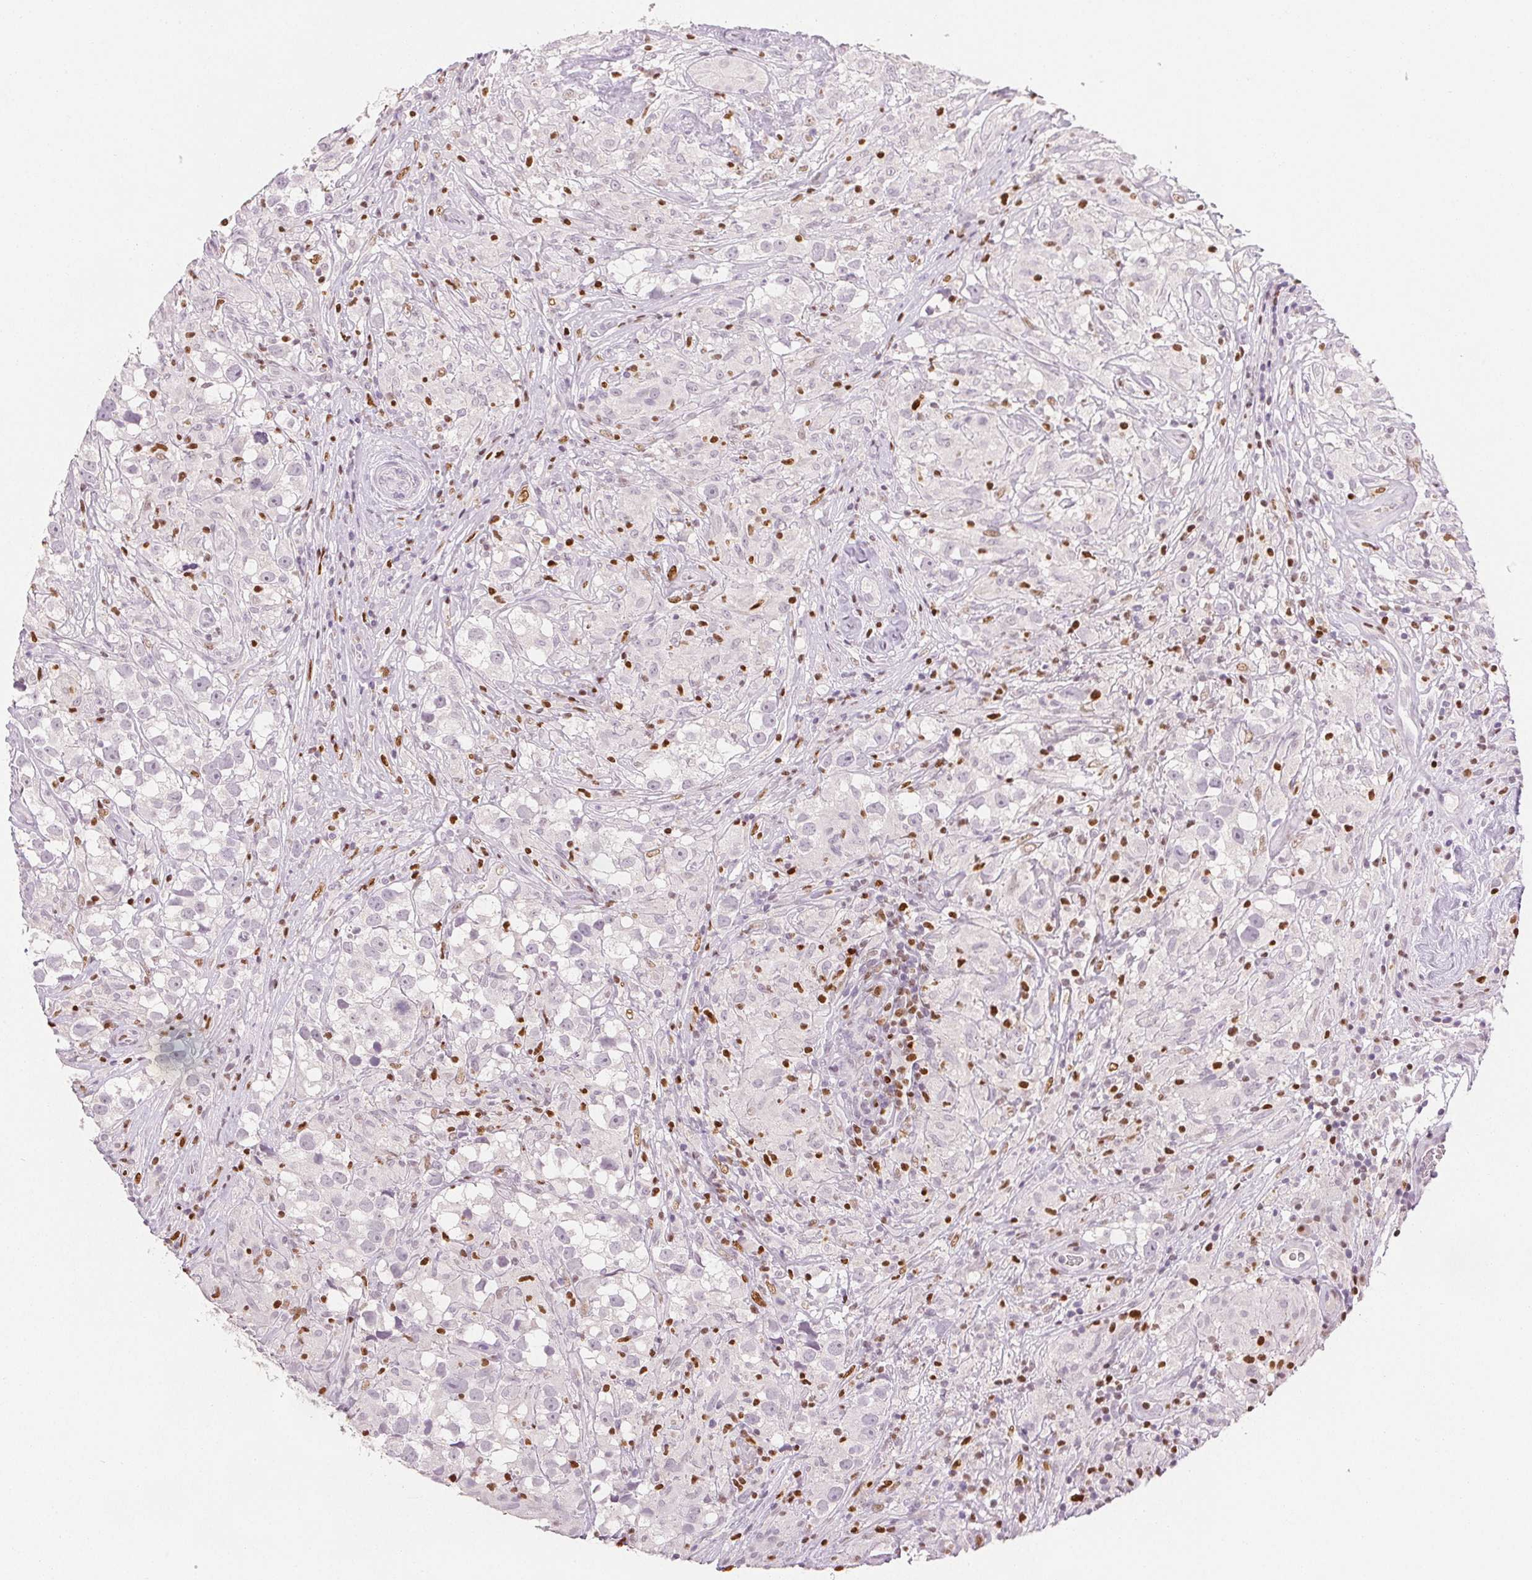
{"staining": {"intensity": "negative", "quantity": "none", "location": "none"}, "tissue": "testis cancer", "cell_type": "Tumor cells", "image_type": "cancer", "snomed": [{"axis": "morphology", "description": "Seminoma, NOS"}, {"axis": "topography", "description": "Testis"}], "caption": "Tumor cells show no significant protein expression in testis seminoma.", "gene": "RUNX2", "patient": {"sex": "male", "age": 46}}